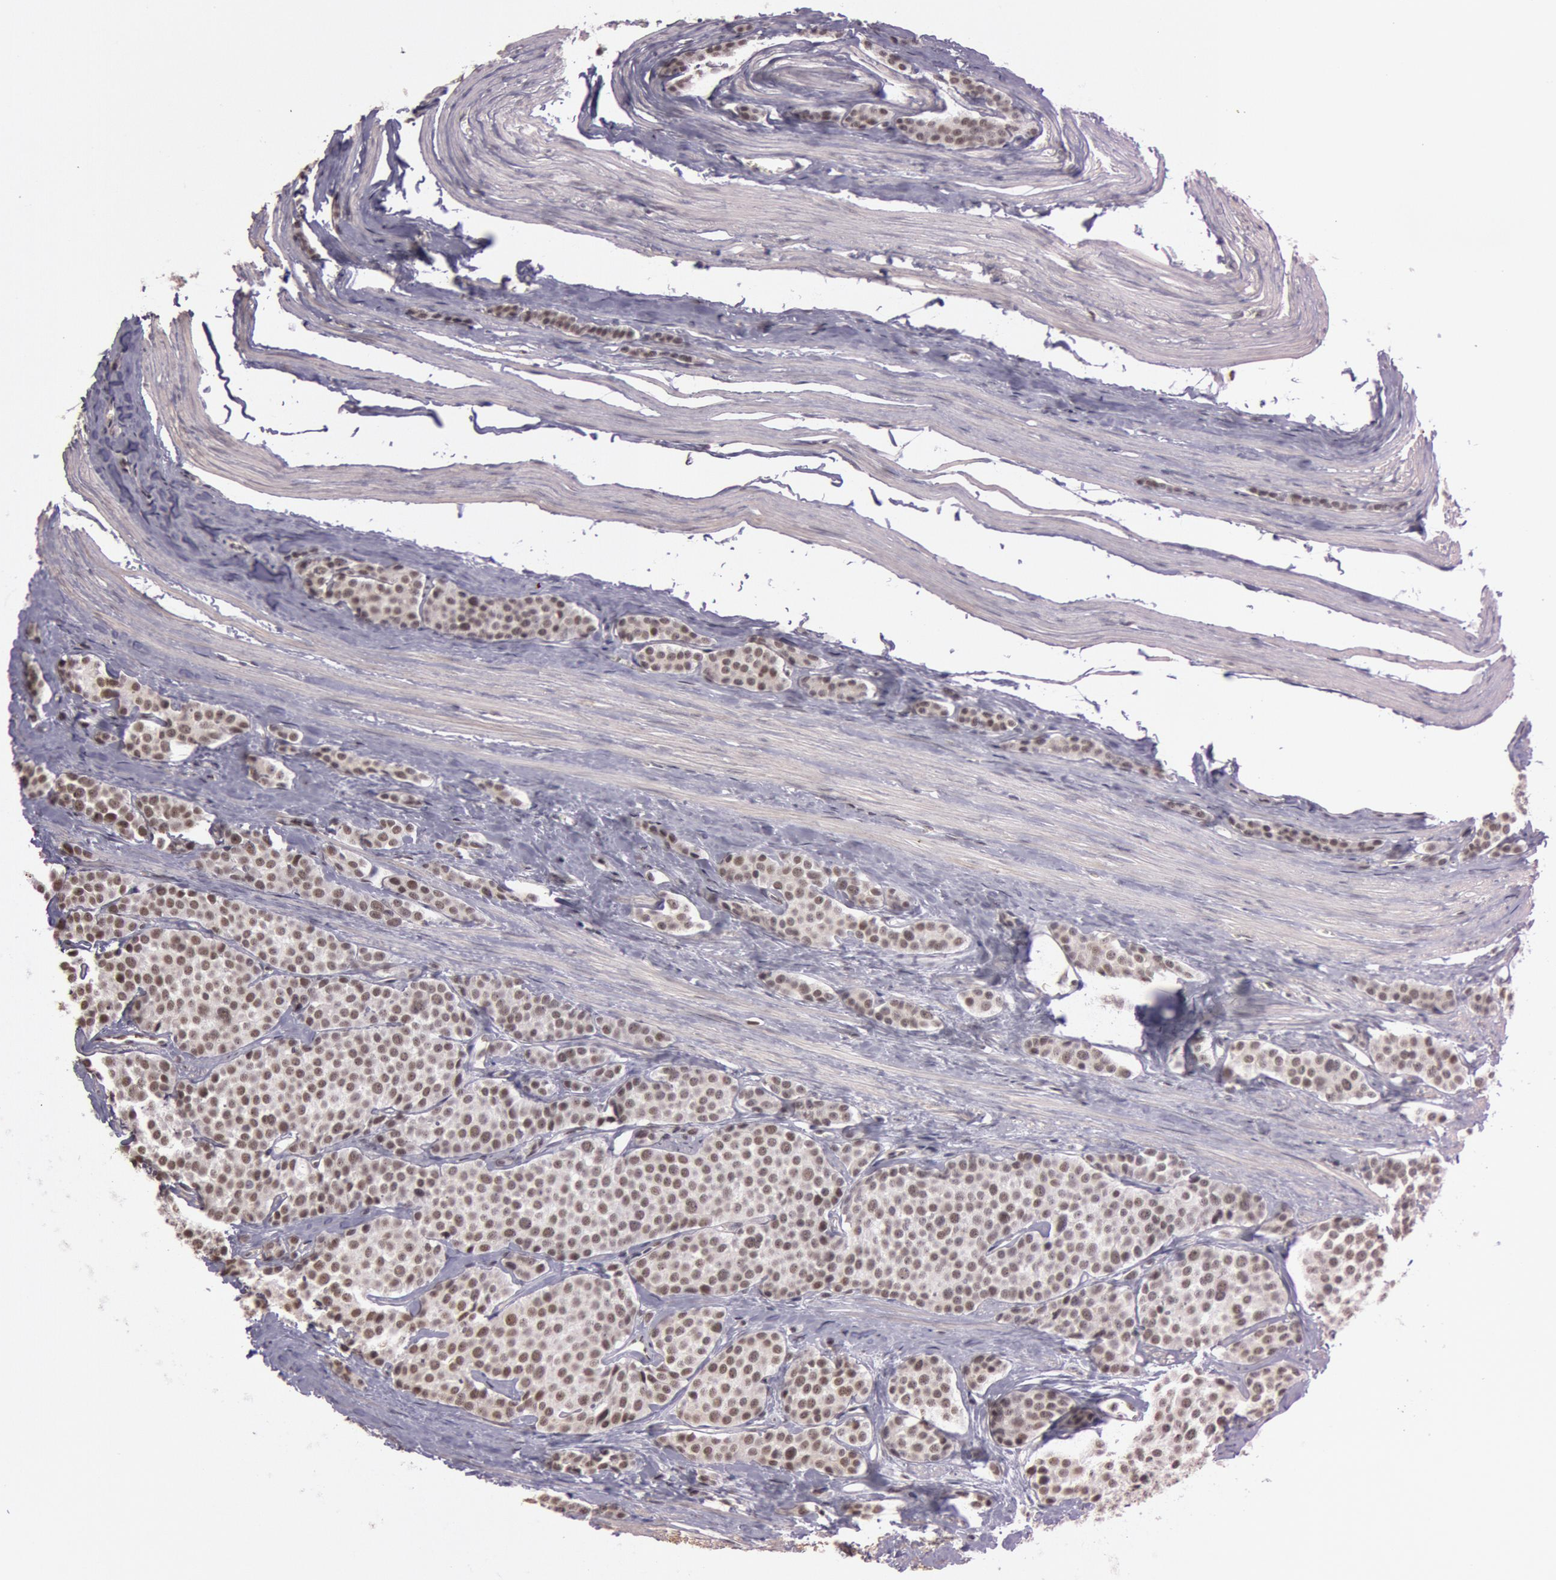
{"staining": {"intensity": "weak", "quantity": "<25%", "location": "nuclear"}, "tissue": "carcinoid", "cell_type": "Tumor cells", "image_type": "cancer", "snomed": [{"axis": "morphology", "description": "Carcinoid, malignant, NOS"}, {"axis": "topography", "description": "Small intestine"}], "caption": "Tumor cells are negative for protein expression in human carcinoid.", "gene": "TASL", "patient": {"sex": "male", "age": 60}}